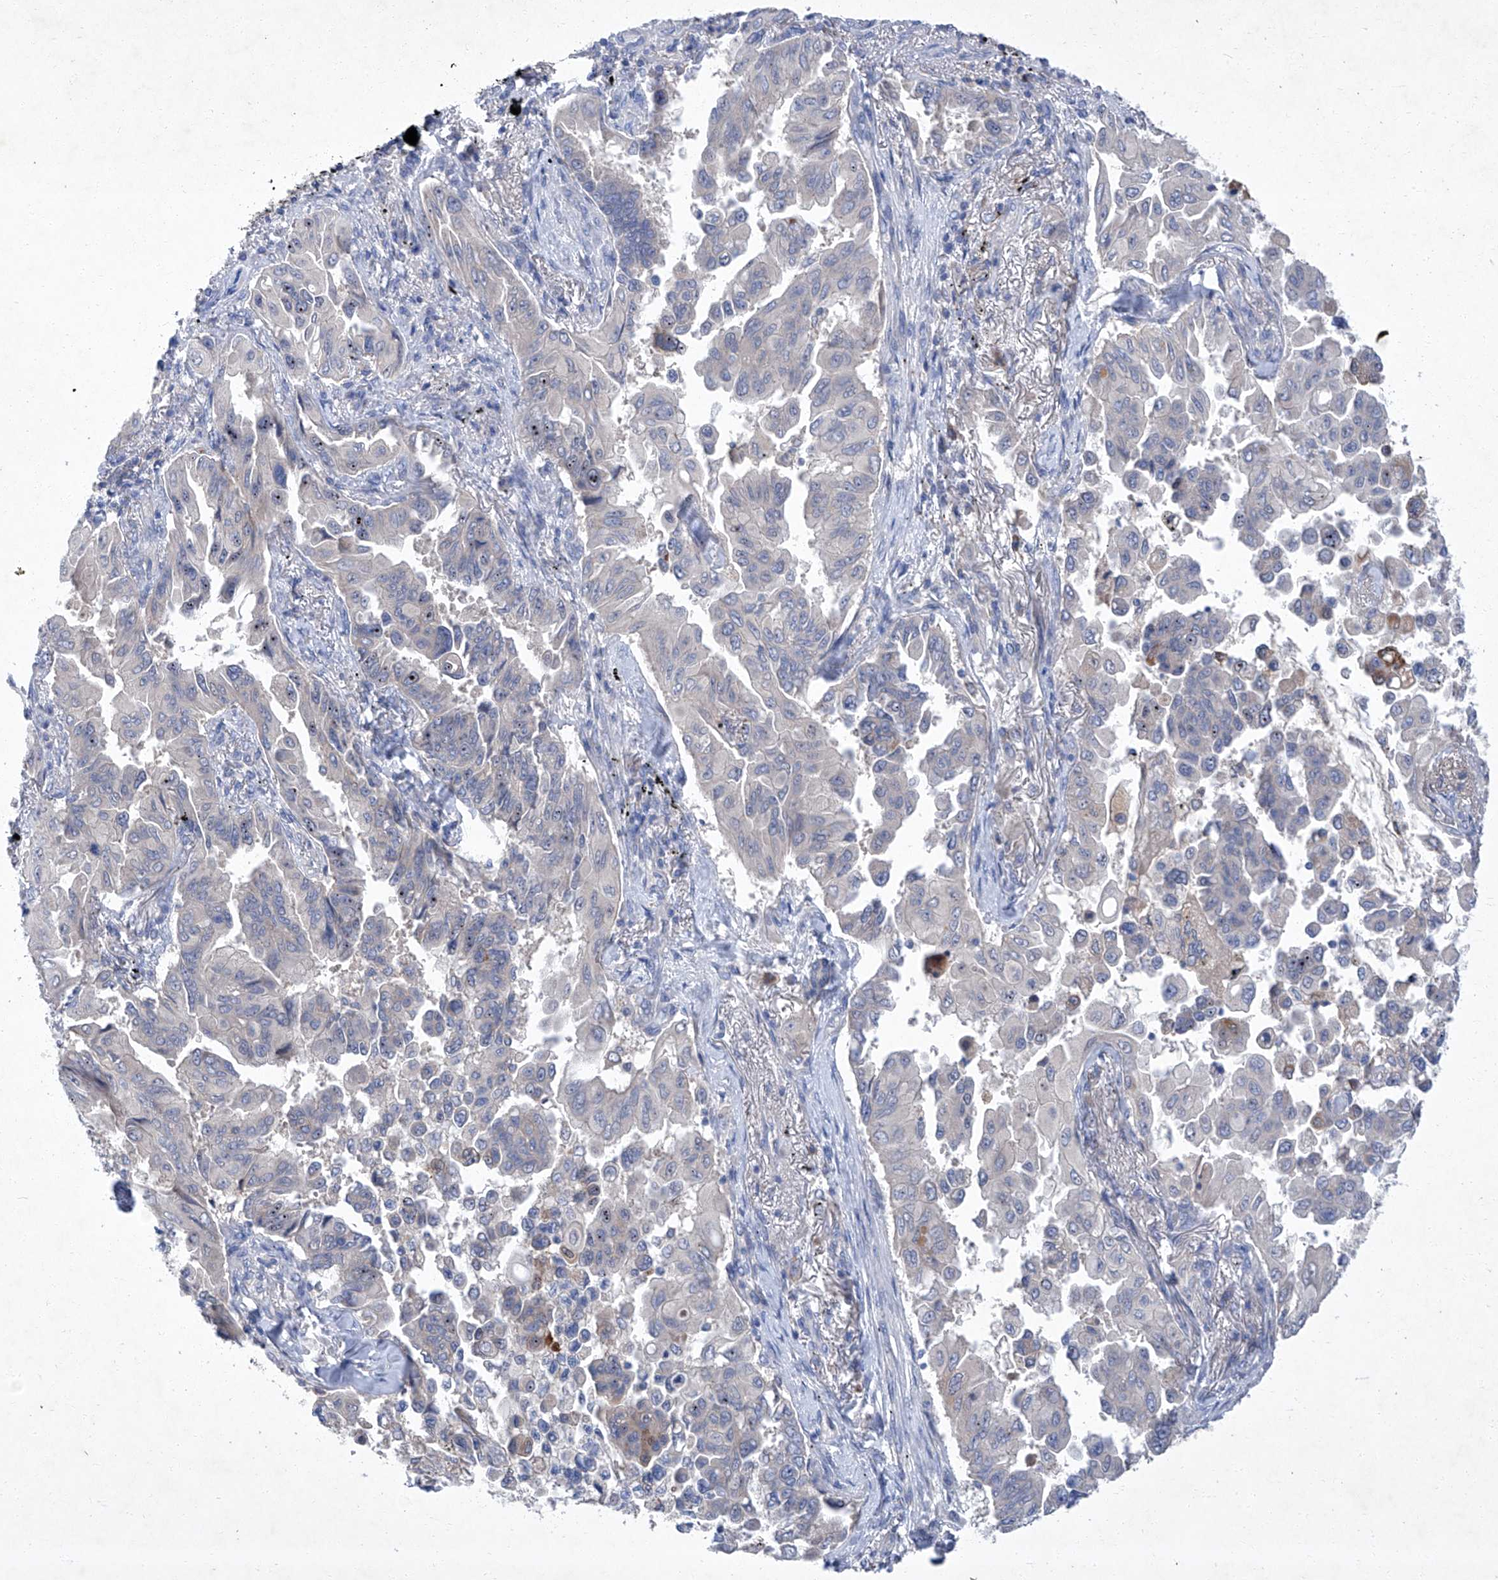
{"staining": {"intensity": "negative", "quantity": "none", "location": "none"}, "tissue": "lung cancer", "cell_type": "Tumor cells", "image_type": "cancer", "snomed": [{"axis": "morphology", "description": "Adenocarcinoma, NOS"}, {"axis": "topography", "description": "Lung"}], "caption": "Tumor cells show no significant staining in adenocarcinoma (lung).", "gene": "SBK2", "patient": {"sex": "female", "age": 67}}